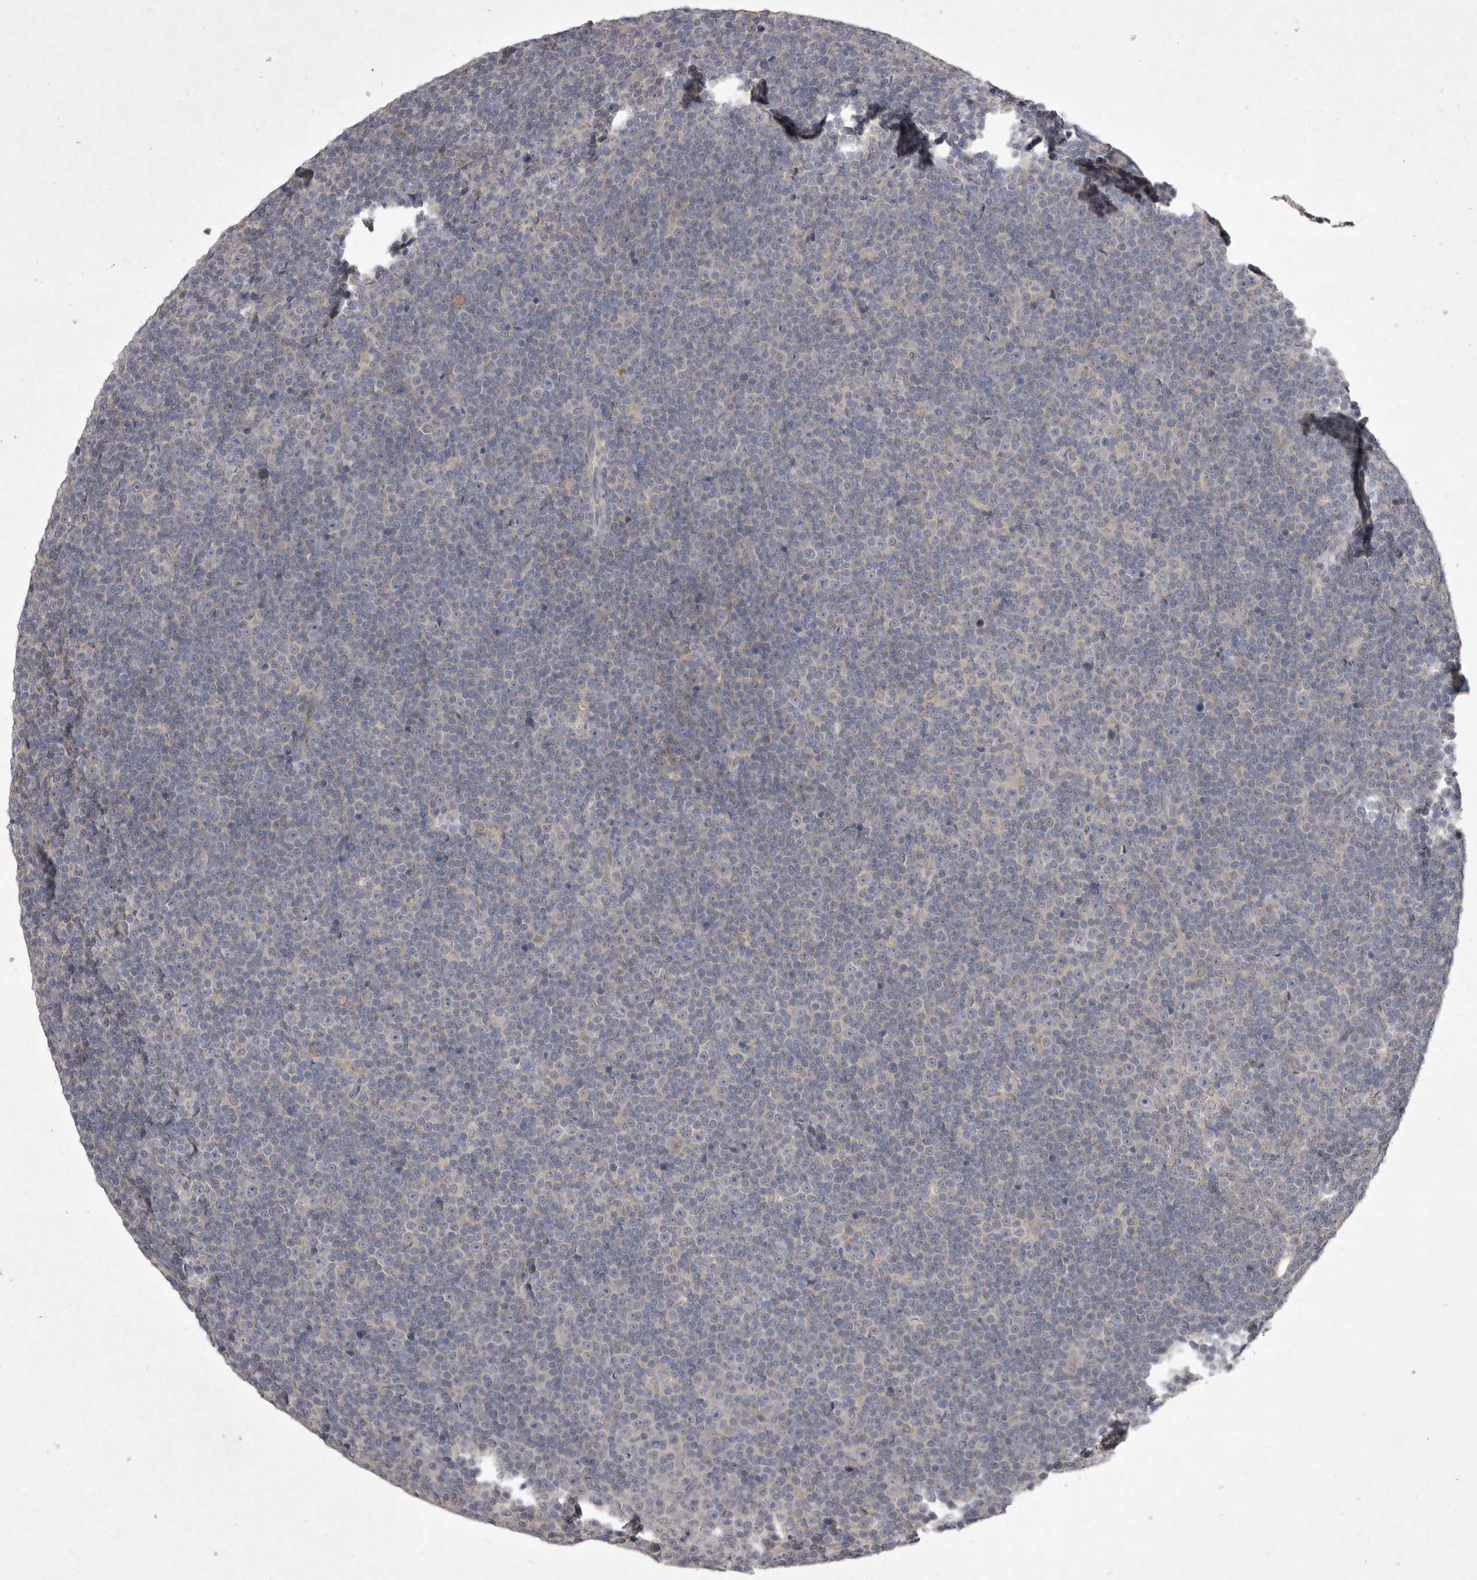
{"staining": {"intensity": "negative", "quantity": "none", "location": "none"}, "tissue": "lymphoma", "cell_type": "Tumor cells", "image_type": "cancer", "snomed": [{"axis": "morphology", "description": "Malignant lymphoma, non-Hodgkin's type, Low grade"}, {"axis": "topography", "description": "Lymph node"}], "caption": "The image demonstrates no staining of tumor cells in lymphoma.", "gene": "P2RX6", "patient": {"sex": "female", "age": 67}}